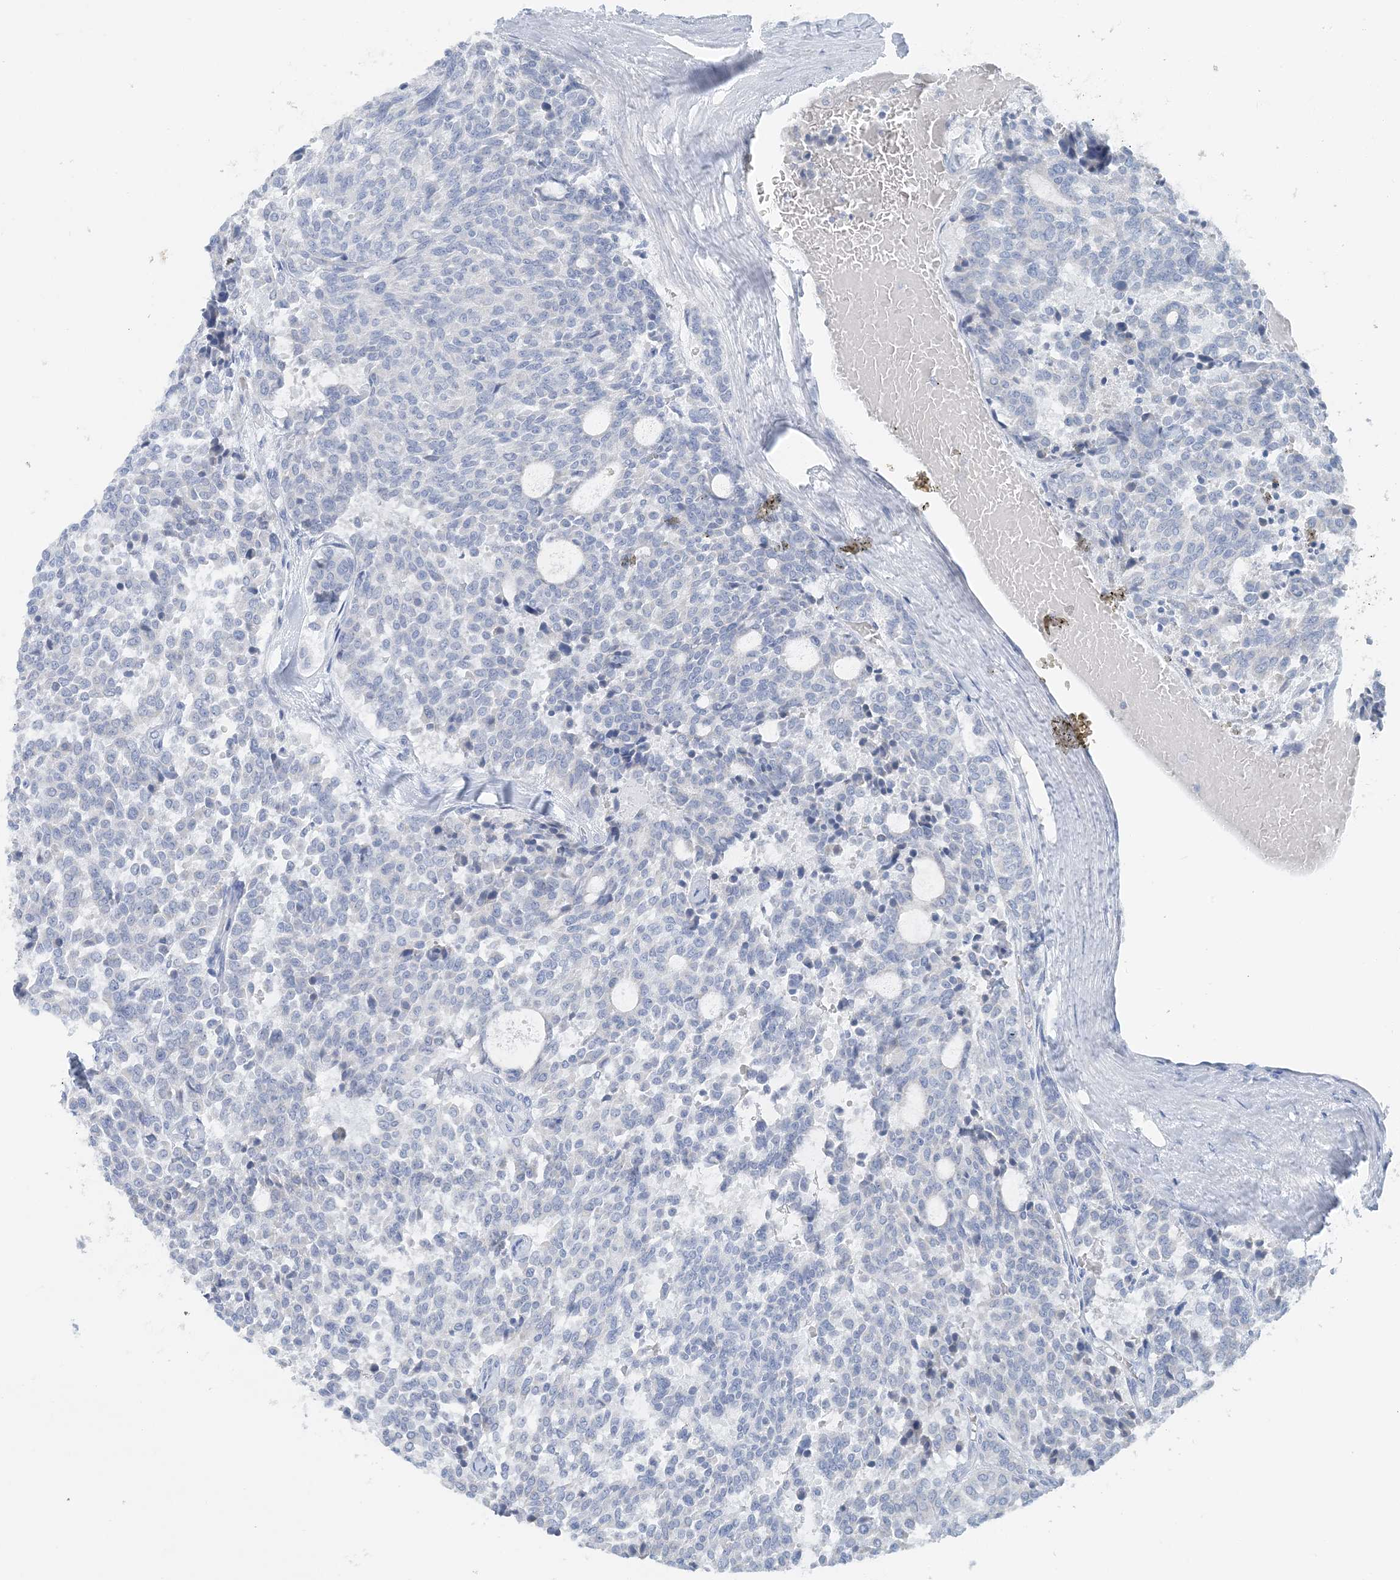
{"staining": {"intensity": "negative", "quantity": "none", "location": "none"}, "tissue": "carcinoid", "cell_type": "Tumor cells", "image_type": "cancer", "snomed": [{"axis": "morphology", "description": "Carcinoid, malignant, NOS"}, {"axis": "topography", "description": "Pancreas"}], "caption": "The image displays no staining of tumor cells in carcinoid (malignant). (Stains: DAB (3,3'-diaminobenzidine) IHC with hematoxylin counter stain, Microscopy: brightfield microscopy at high magnification).", "gene": "CTRL", "patient": {"sex": "female", "age": 54}}